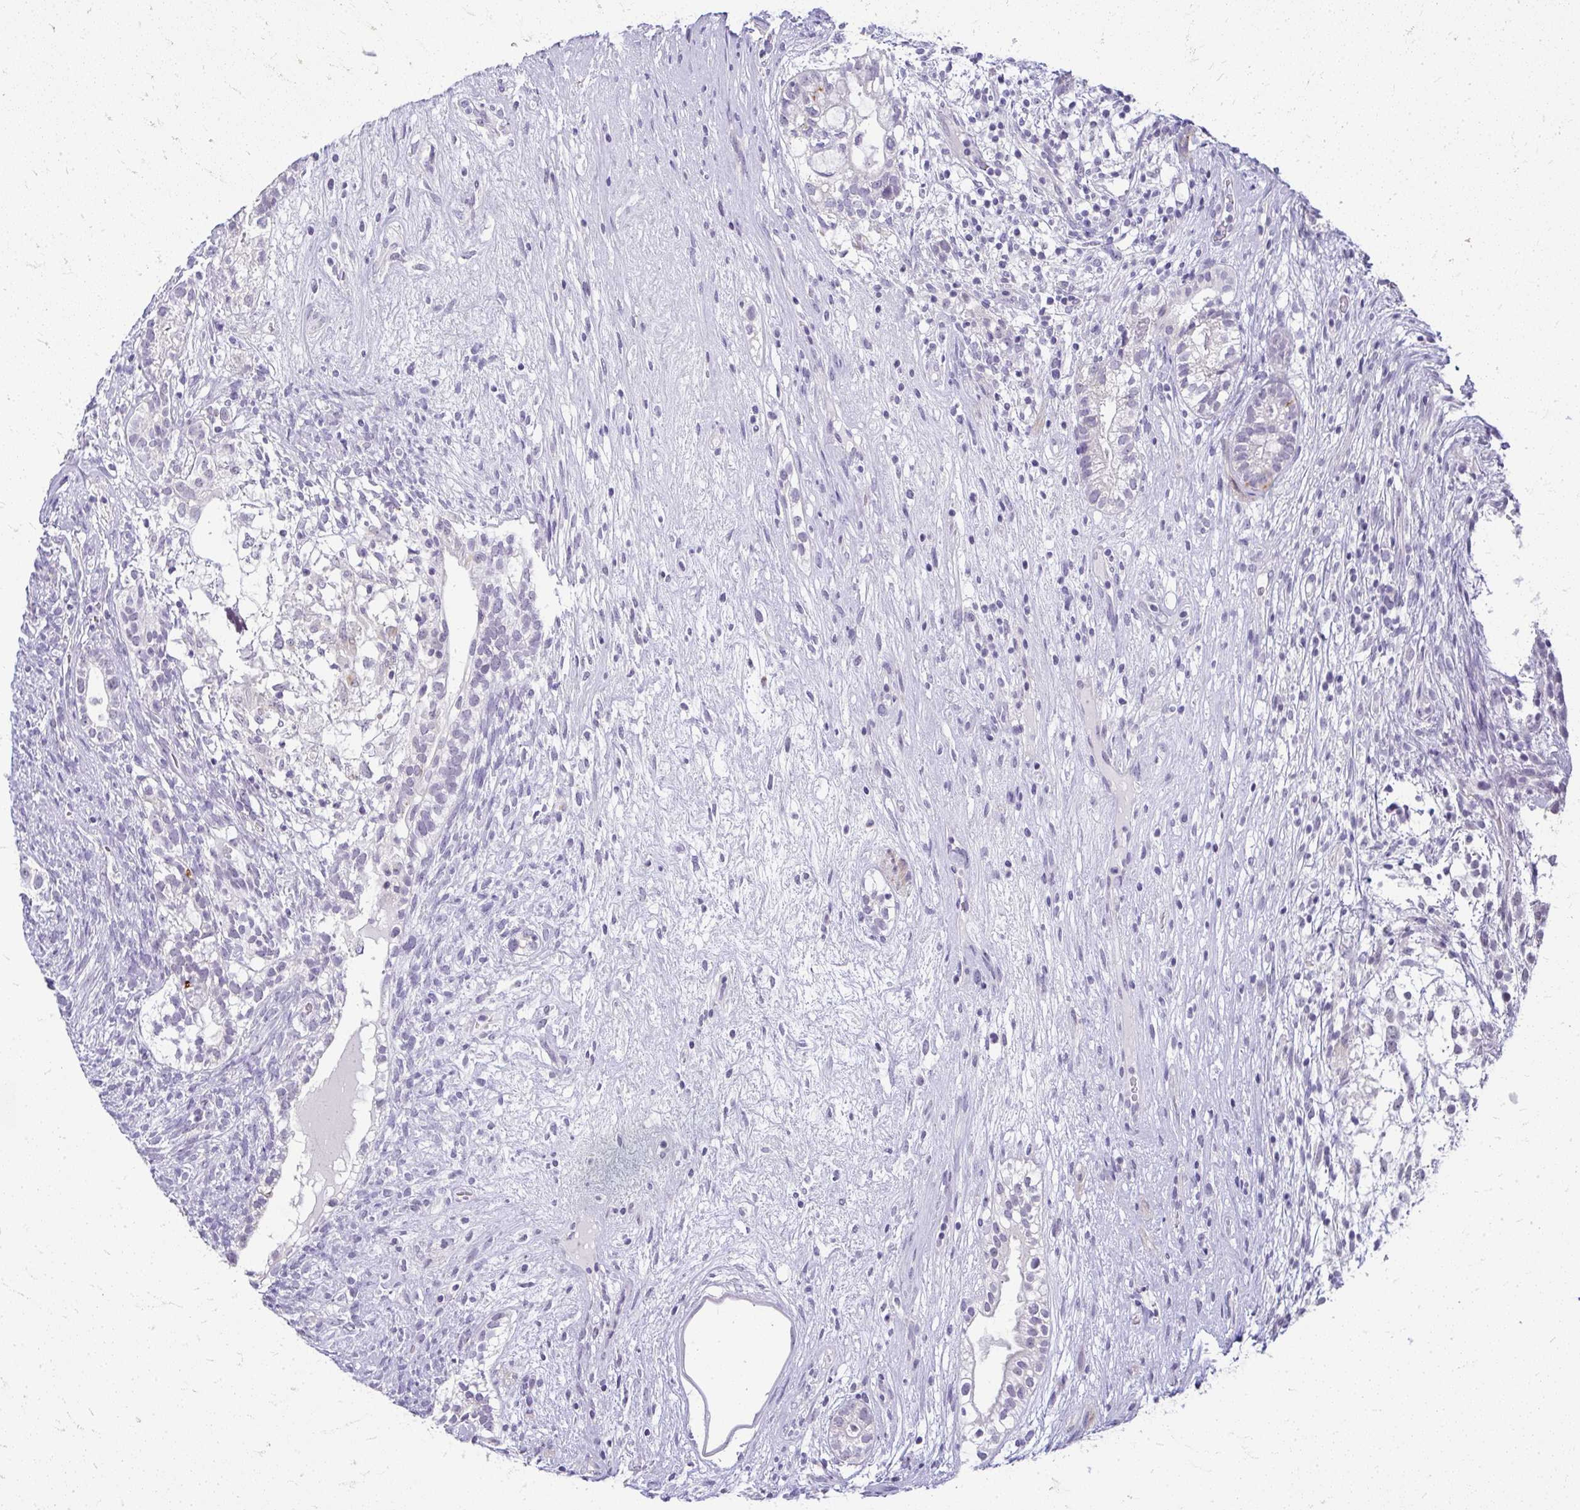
{"staining": {"intensity": "negative", "quantity": "none", "location": "none"}, "tissue": "testis cancer", "cell_type": "Tumor cells", "image_type": "cancer", "snomed": [{"axis": "morphology", "description": "Seminoma, NOS"}, {"axis": "morphology", "description": "Carcinoma, Embryonal, NOS"}, {"axis": "topography", "description": "Testis"}], "caption": "Immunohistochemistry (IHC) micrograph of human testis seminoma stained for a protein (brown), which demonstrates no expression in tumor cells.", "gene": "TEX33", "patient": {"sex": "male", "age": 41}}